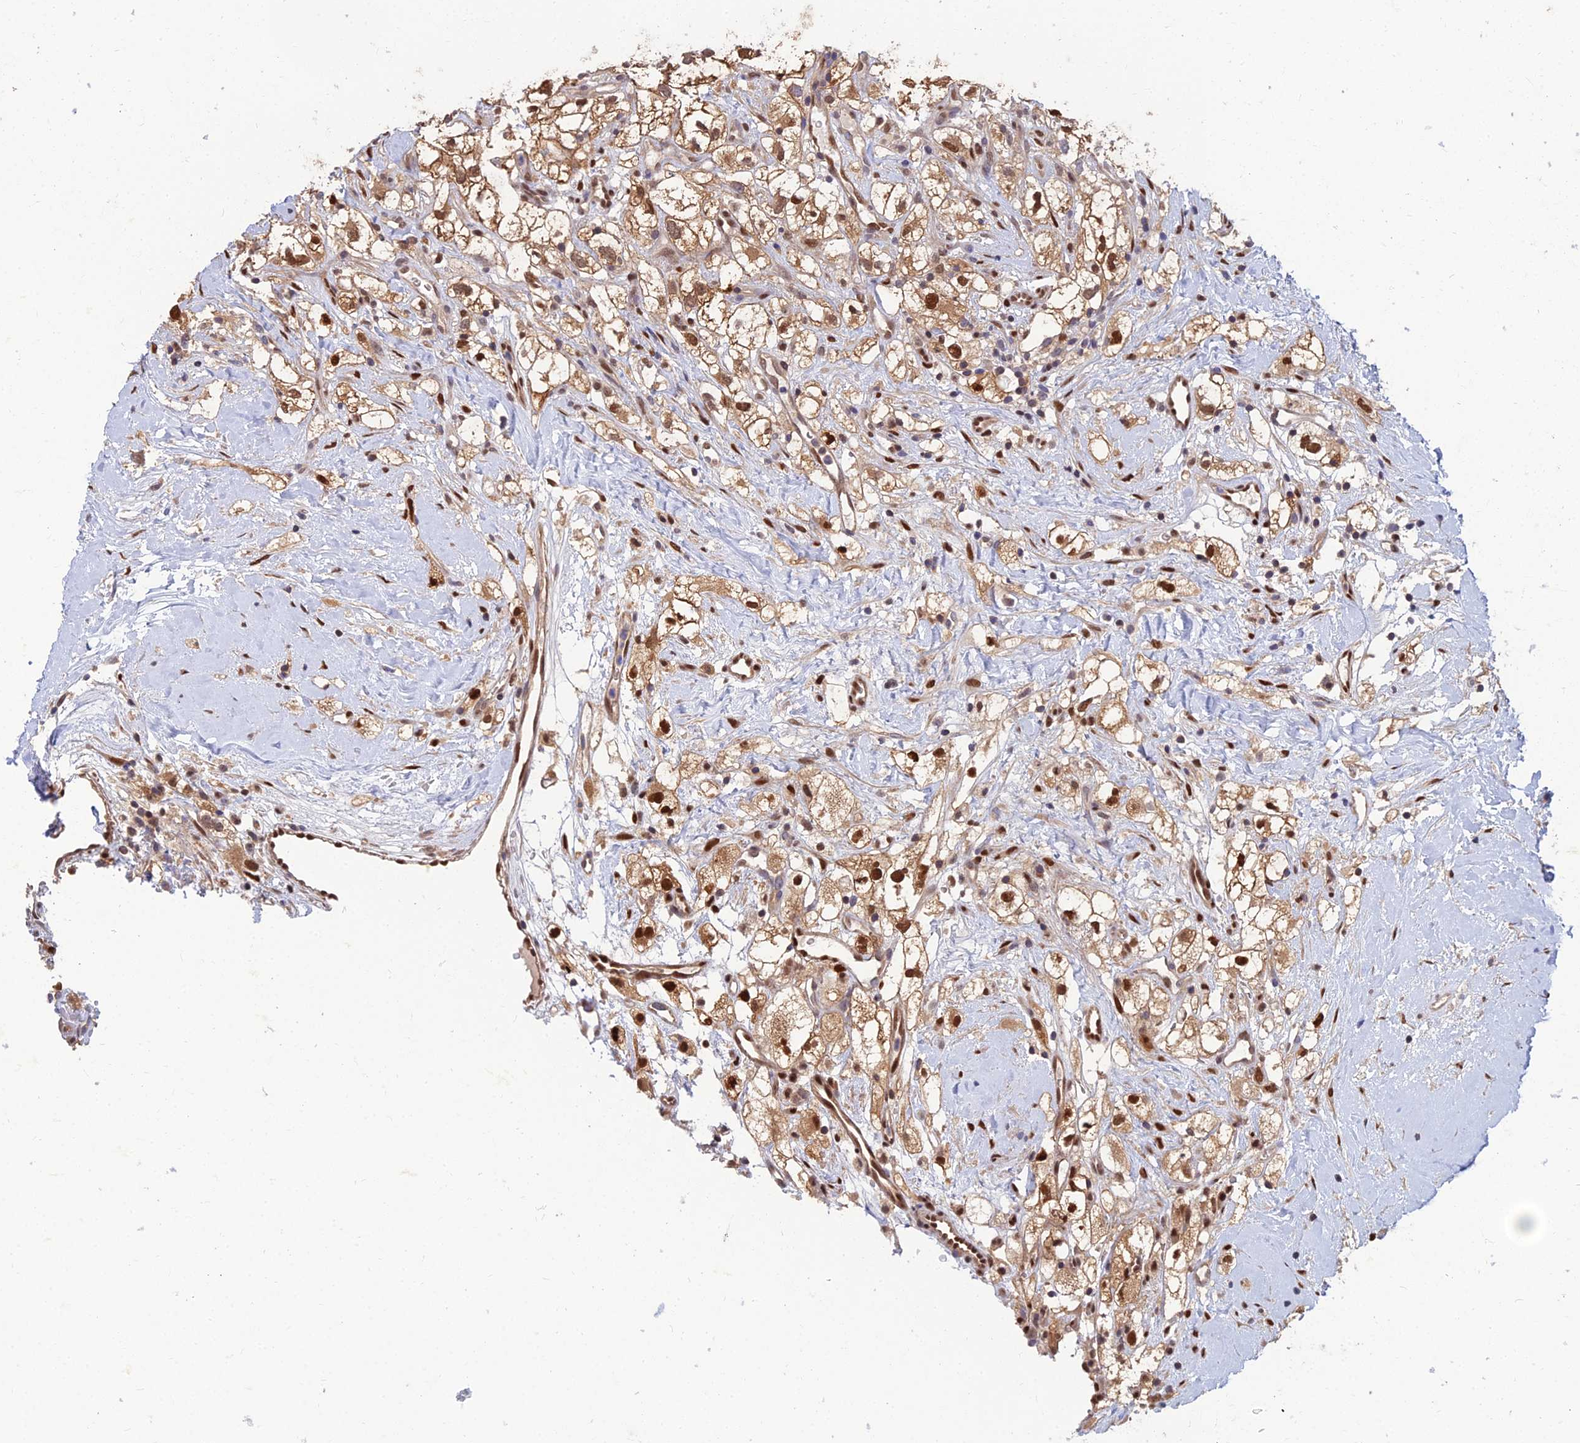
{"staining": {"intensity": "moderate", "quantity": ">75%", "location": "cytoplasmic/membranous,nuclear"}, "tissue": "renal cancer", "cell_type": "Tumor cells", "image_type": "cancer", "snomed": [{"axis": "morphology", "description": "Adenocarcinoma, NOS"}, {"axis": "topography", "description": "Kidney"}], "caption": "Immunohistochemical staining of human renal cancer (adenocarcinoma) exhibits medium levels of moderate cytoplasmic/membranous and nuclear protein positivity in about >75% of tumor cells. (Brightfield microscopy of DAB IHC at high magnification).", "gene": "DNPEP", "patient": {"sex": "male", "age": 59}}